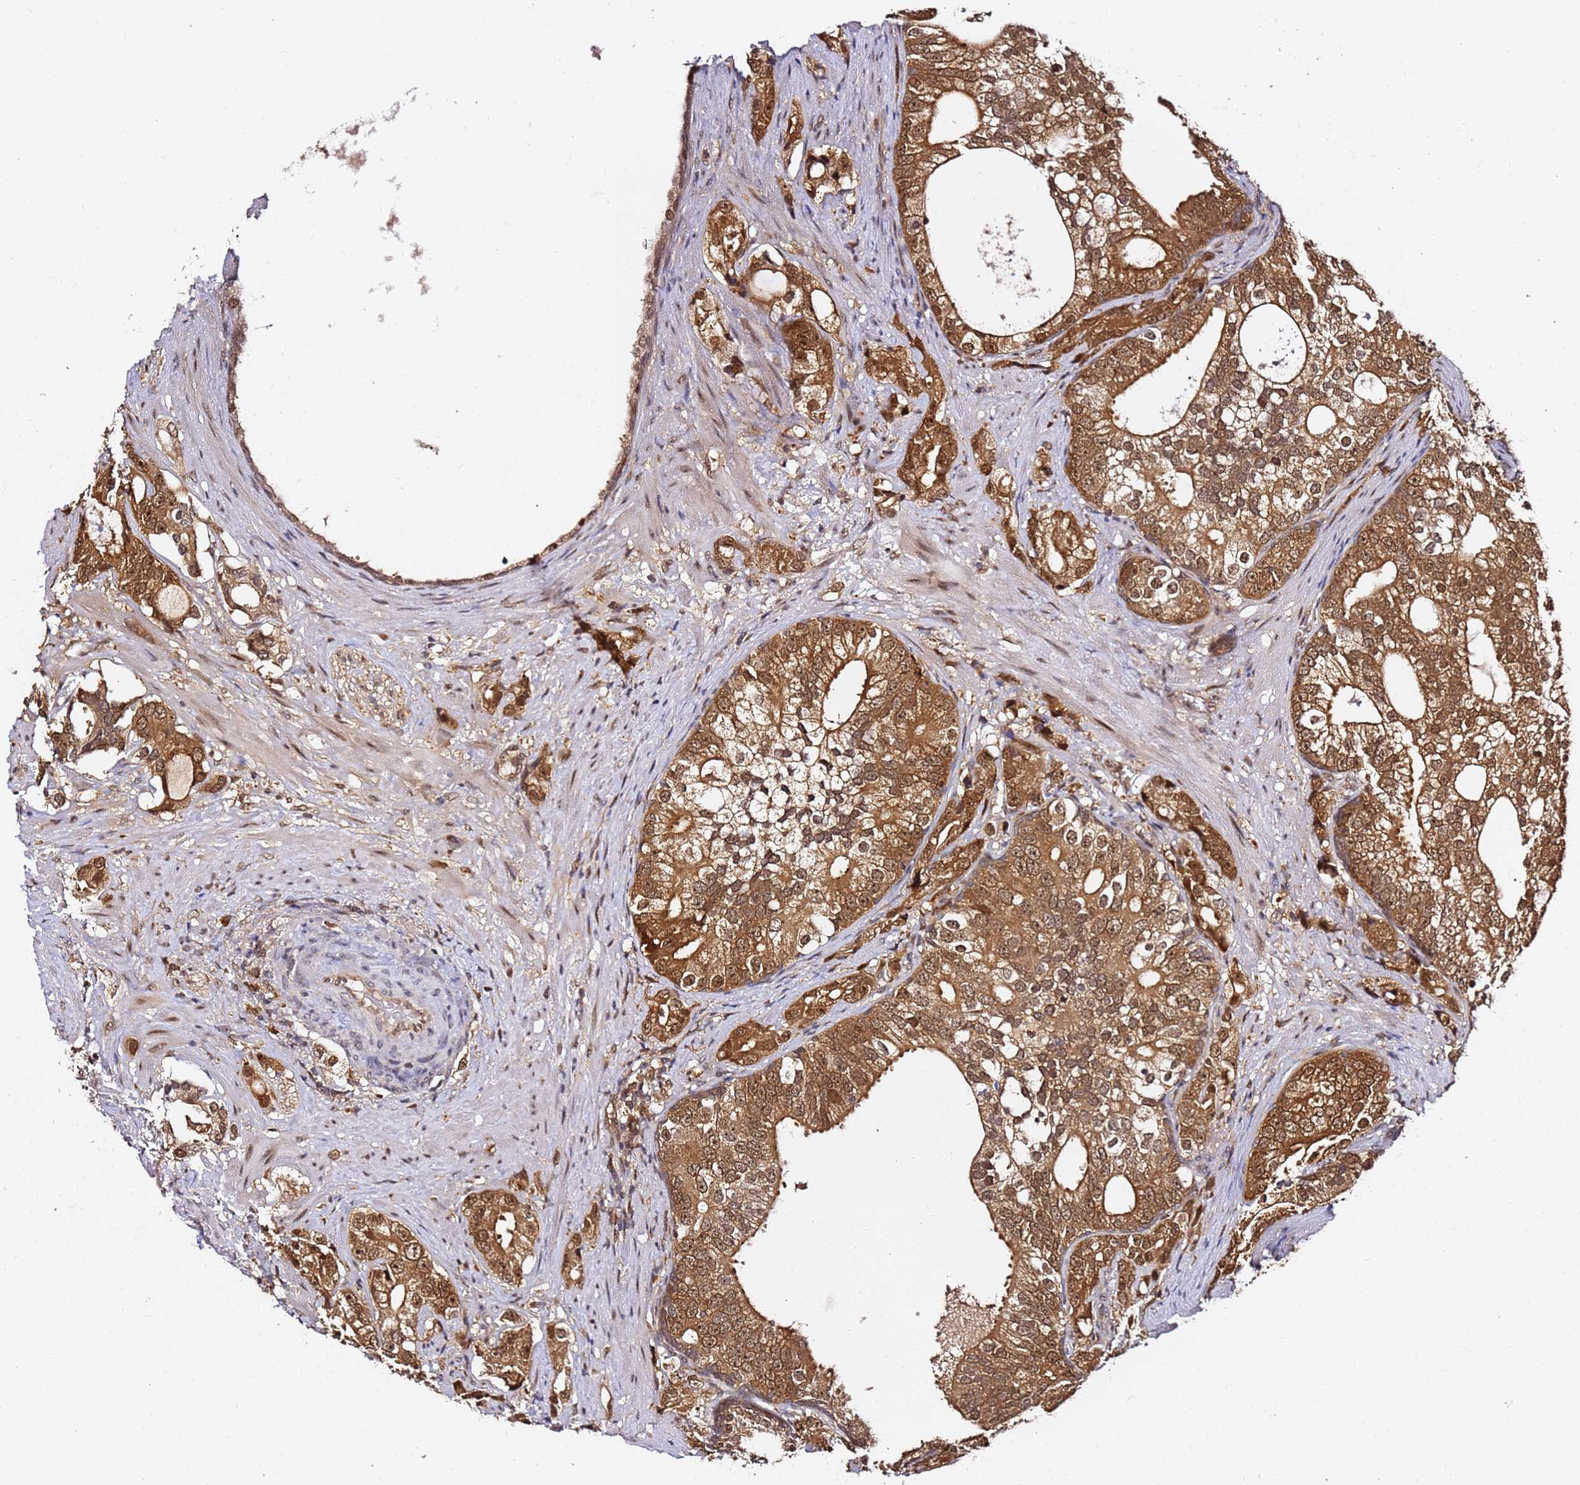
{"staining": {"intensity": "moderate", "quantity": ">75%", "location": "cytoplasmic/membranous,nuclear"}, "tissue": "prostate cancer", "cell_type": "Tumor cells", "image_type": "cancer", "snomed": [{"axis": "morphology", "description": "Adenocarcinoma, High grade"}, {"axis": "topography", "description": "Prostate"}], "caption": "Moderate cytoplasmic/membranous and nuclear expression is appreciated in approximately >75% of tumor cells in prostate adenocarcinoma (high-grade).", "gene": "RGS18", "patient": {"sex": "male", "age": 75}}